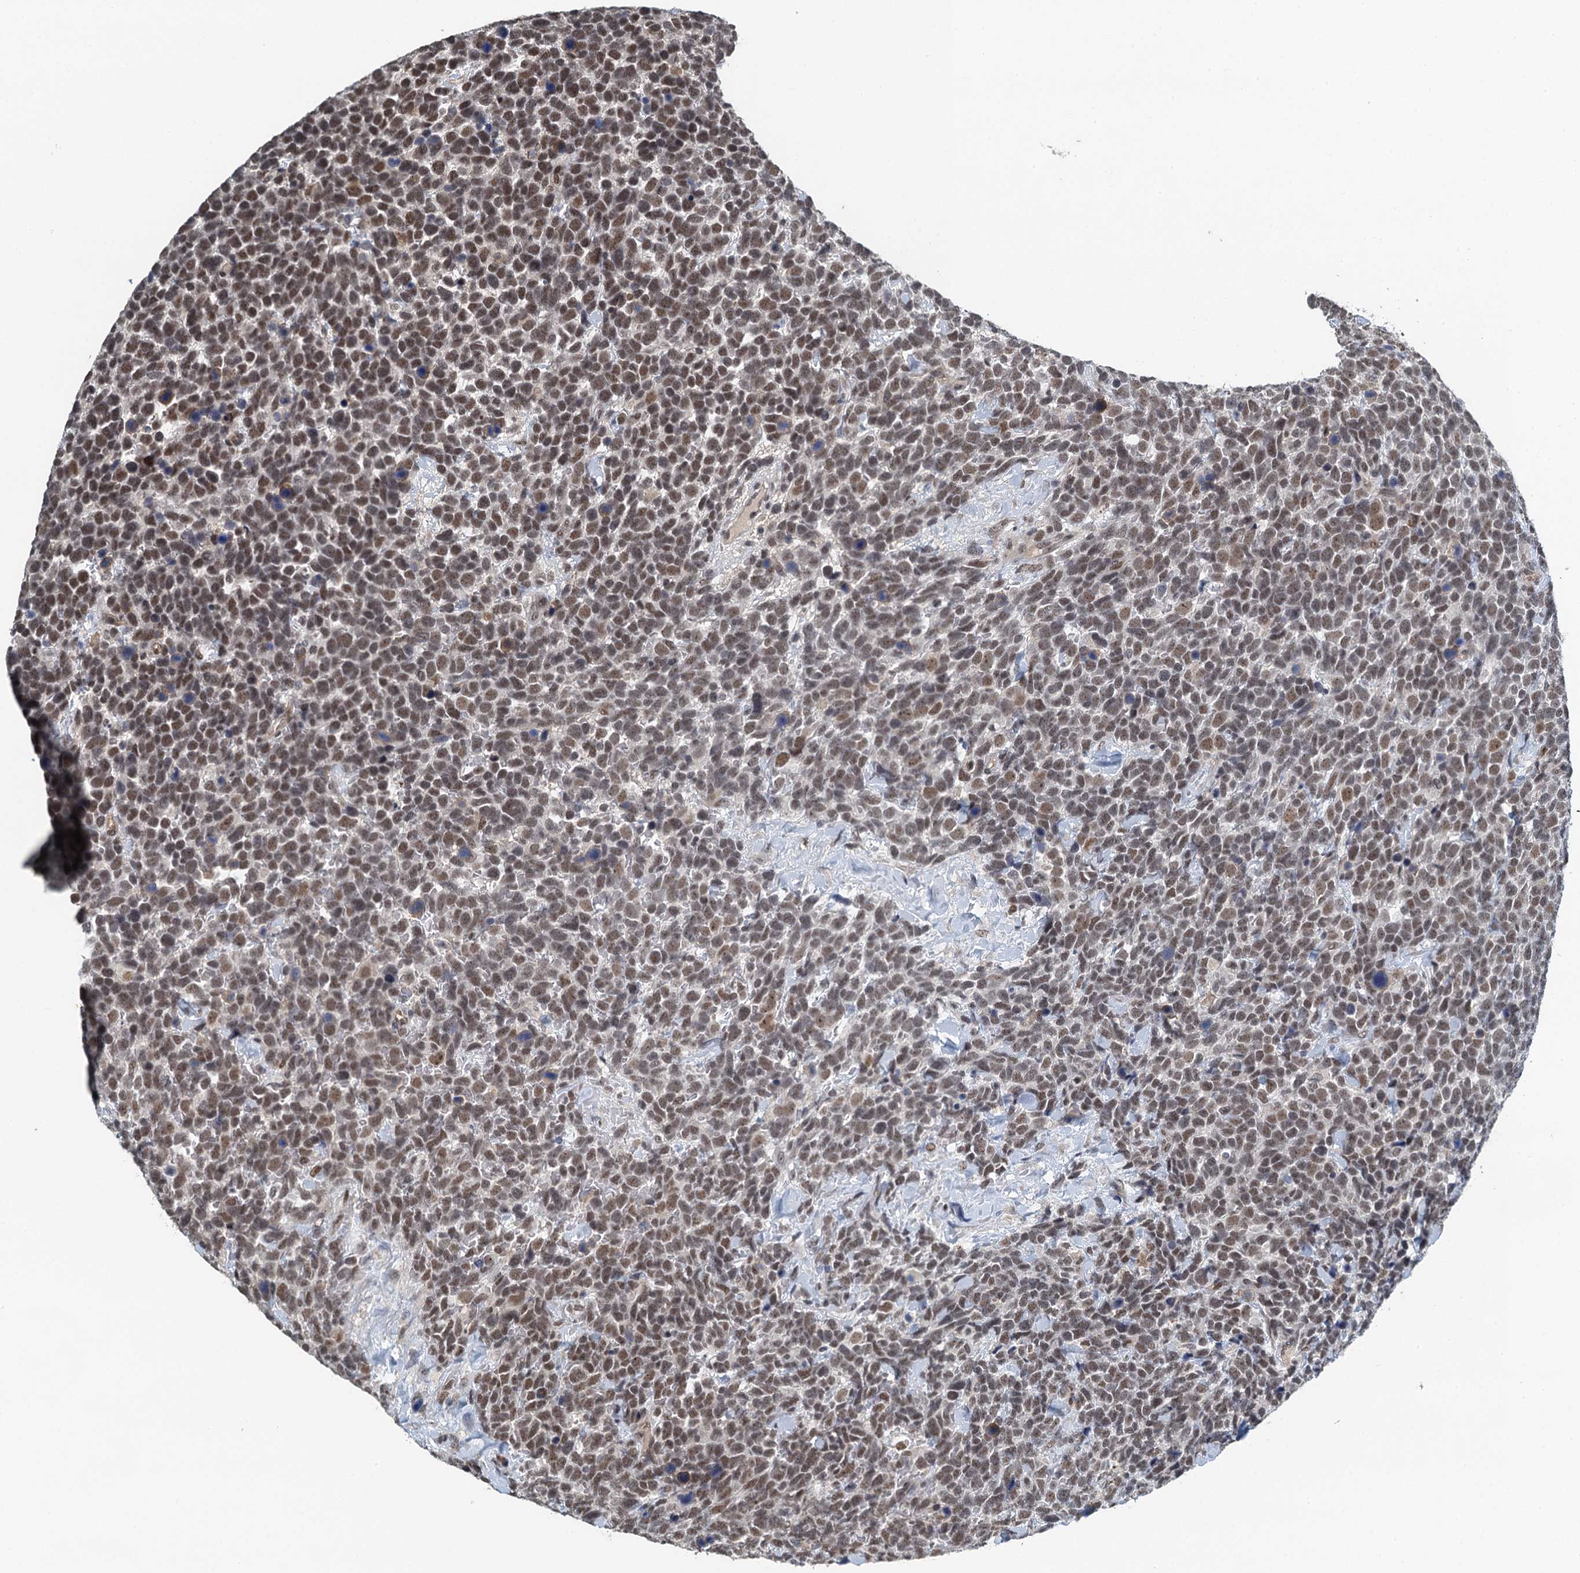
{"staining": {"intensity": "moderate", "quantity": ">75%", "location": "nuclear"}, "tissue": "urothelial cancer", "cell_type": "Tumor cells", "image_type": "cancer", "snomed": [{"axis": "morphology", "description": "Urothelial carcinoma, High grade"}, {"axis": "topography", "description": "Urinary bladder"}], "caption": "The image shows a brown stain indicating the presence of a protein in the nuclear of tumor cells in urothelial cancer.", "gene": "MTA3", "patient": {"sex": "female", "age": 82}}